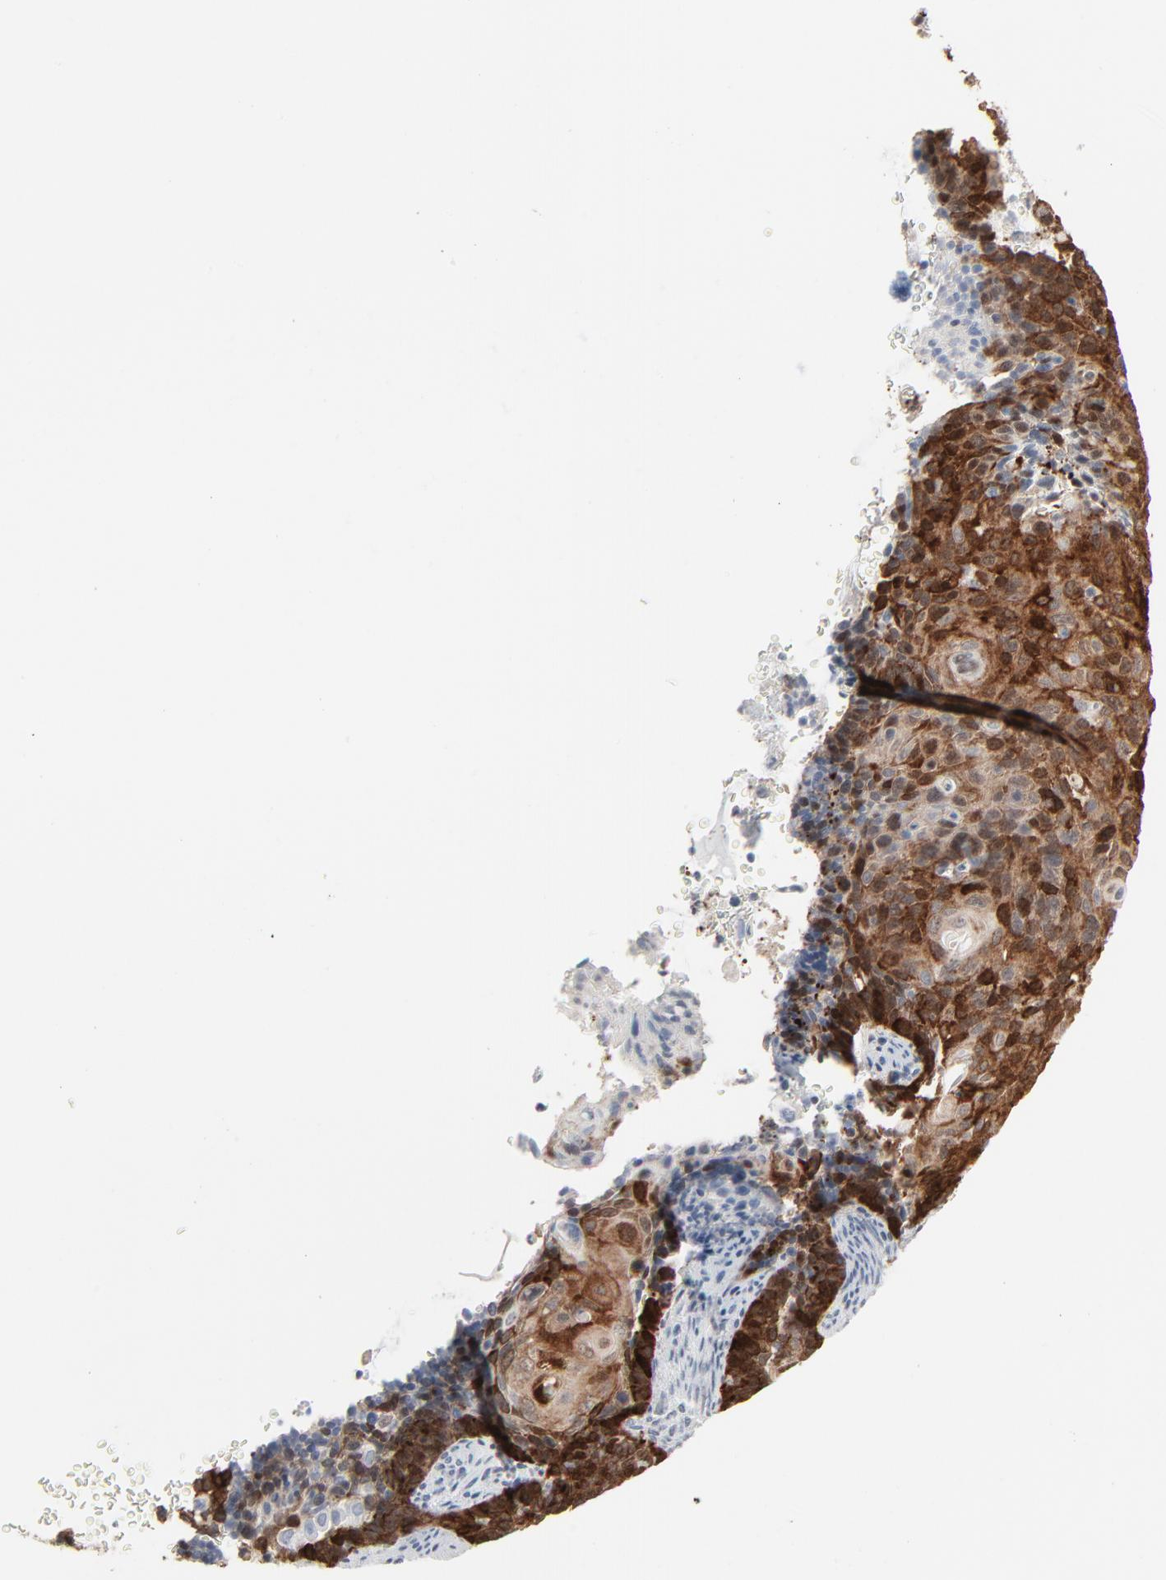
{"staining": {"intensity": "moderate", "quantity": ">75%", "location": "cytoplasmic/membranous"}, "tissue": "cervical cancer", "cell_type": "Tumor cells", "image_type": "cancer", "snomed": [{"axis": "morphology", "description": "Squamous cell carcinoma, NOS"}, {"axis": "topography", "description": "Cervix"}], "caption": "Immunohistochemical staining of cervical cancer (squamous cell carcinoma) shows moderate cytoplasmic/membranous protein expression in about >75% of tumor cells. The staining is performed using DAB brown chromogen to label protein expression. The nuclei are counter-stained blue using hematoxylin.", "gene": "PHGDH", "patient": {"sex": "female", "age": 33}}